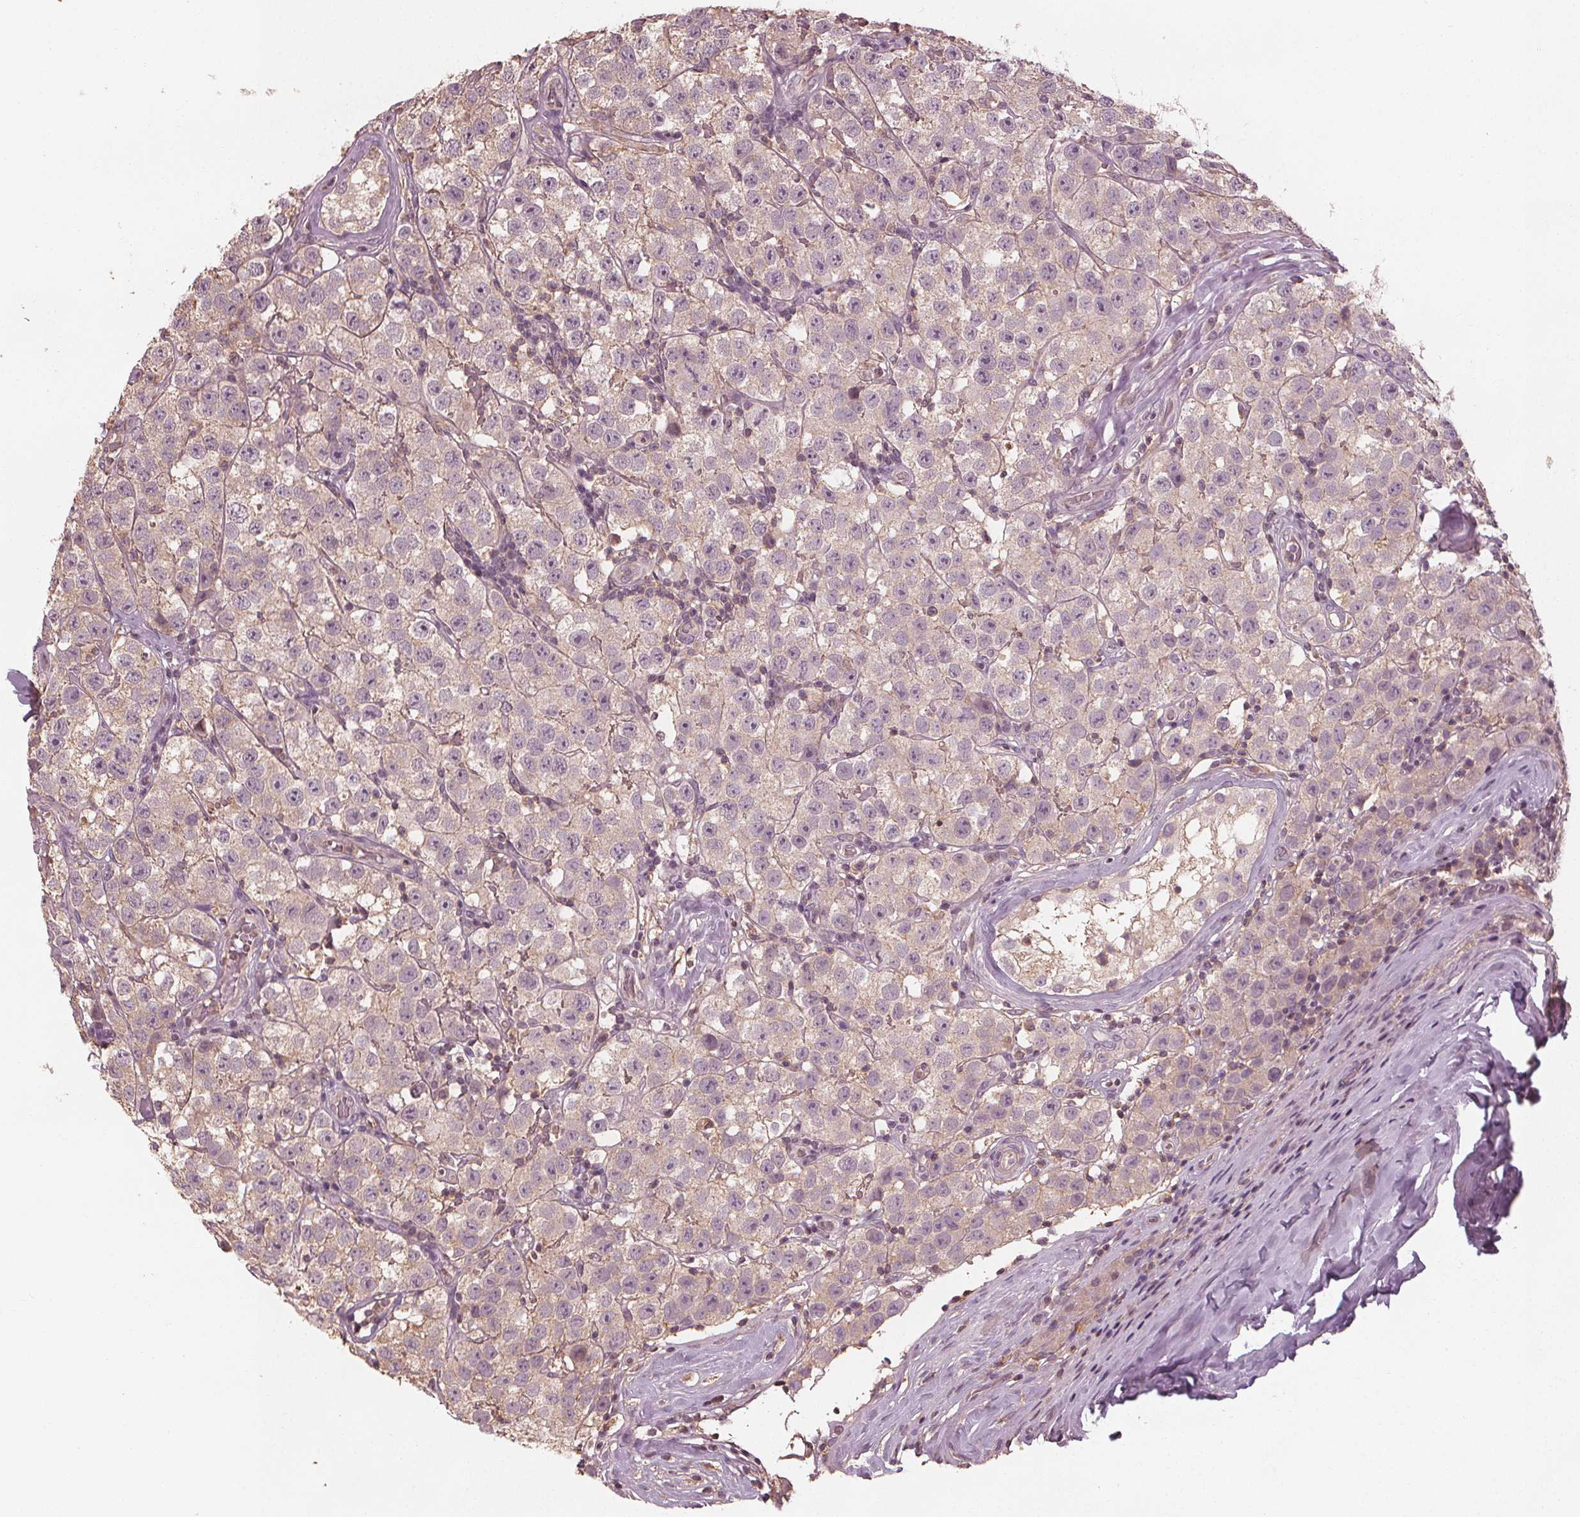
{"staining": {"intensity": "weak", "quantity": "<25%", "location": "cytoplasmic/membranous"}, "tissue": "testis cancer", "cell_type": "Tumor cells", "image_type": "cancer", "snomed": [{"axis": "morphology", "description": "Seminoma, NOS"}, {"axis": "topography", "description": "Testis"}], "caption": "Immunohistochemistry photomicrograph of testis seminoma stained for a protein (brown), which exhibits no staining in tumor cells.", "gene": "GNB2", "patient": {"sex": "male", "age": 34}}